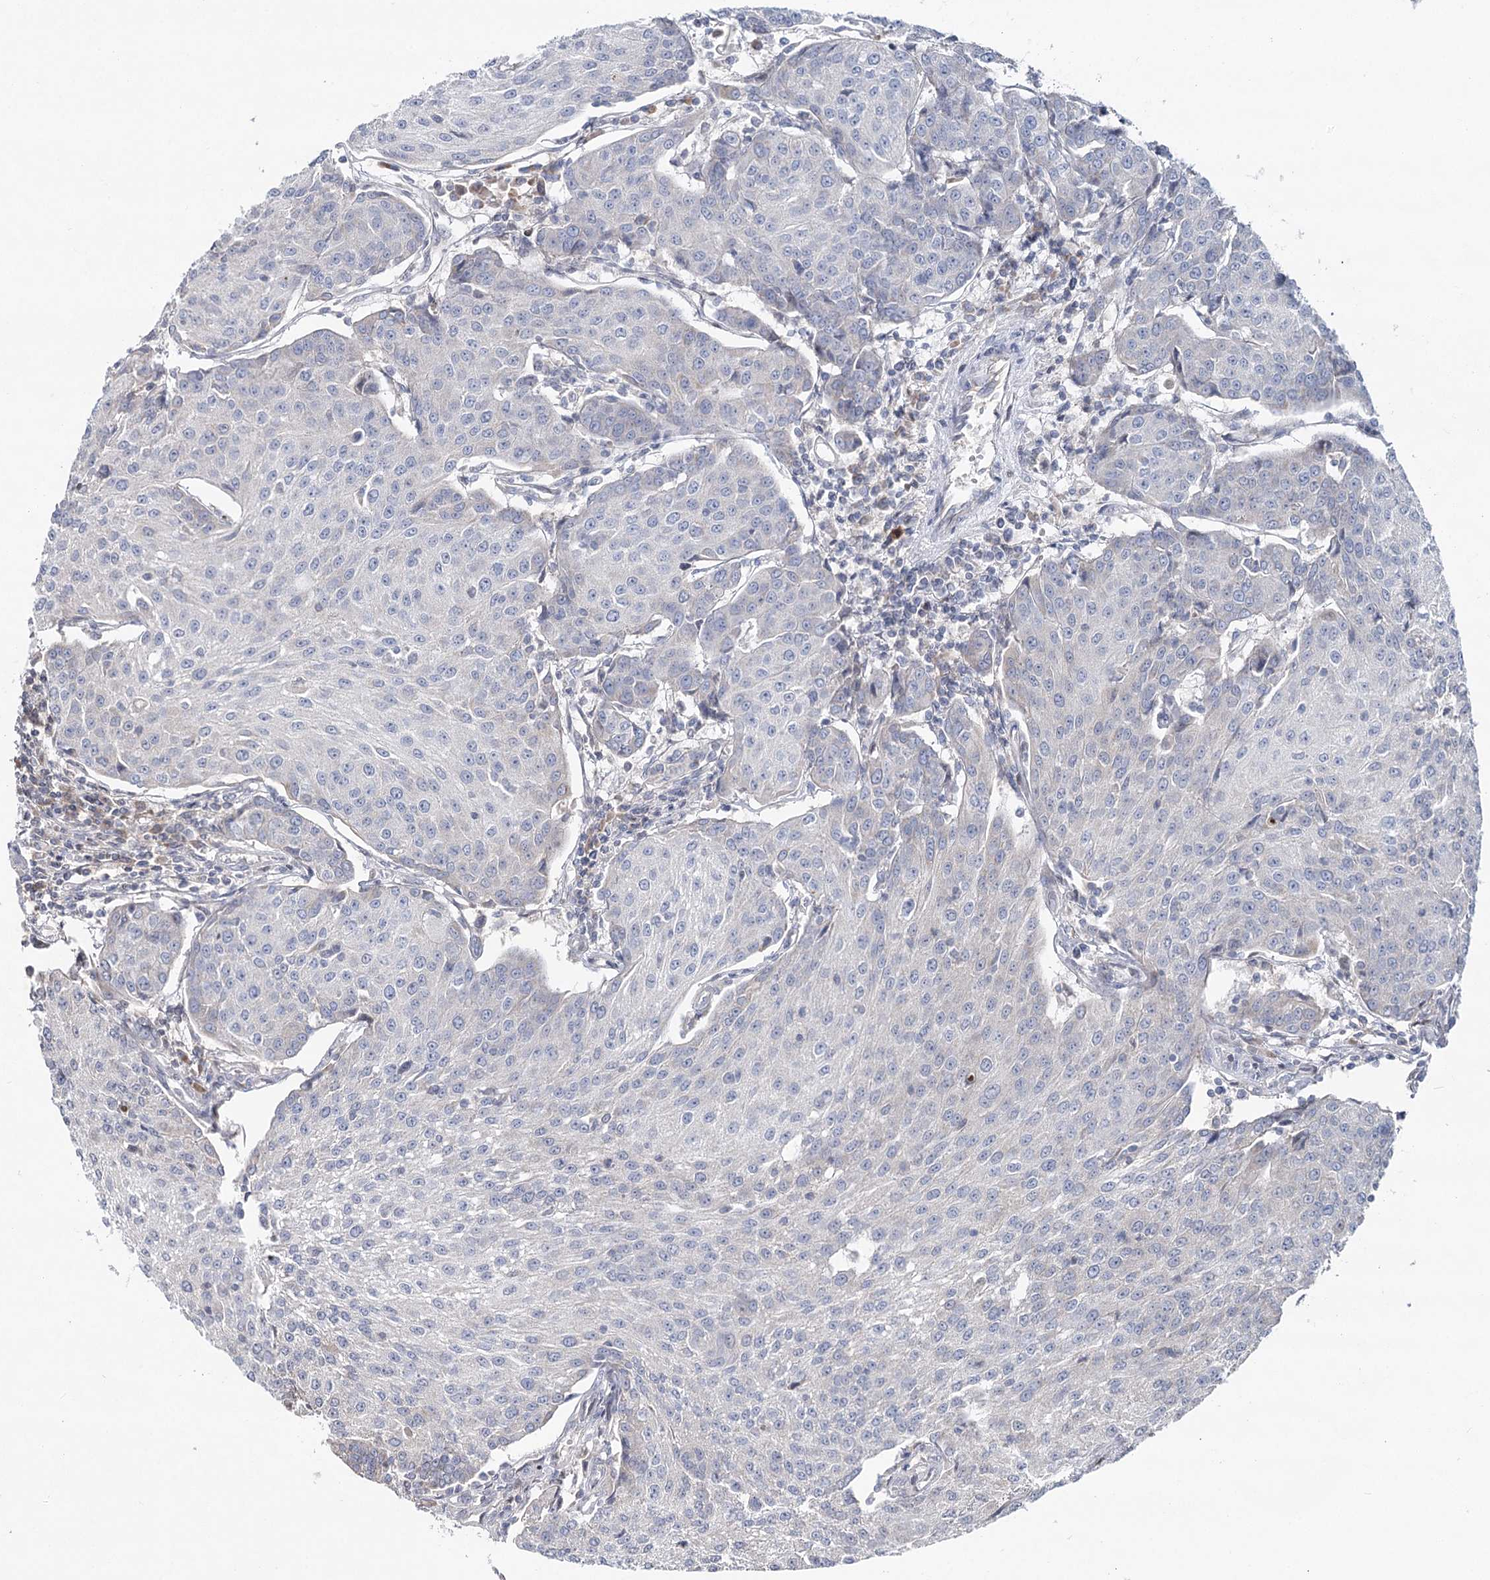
{"staining": {"intensity": "negative", "quantity": "none", "location": "none"}, "tissue": "urothelial cancer", "cell_type": "Tumor cells", "image_type": "cancer", "snomed": [{"axis": "morphology", "description": "Urothelial carcinoma, High grade"}, {"axis": "topography", "description": "Urinary bladder"}], "caption": "High power microscopy micrograph of an immunohistochemistry image of high-grade urothelial carcinoma, revealing no significant staining in tumor cells.", "gene": "PTGR1", "patient": {"sex": "female", "age": 85}}